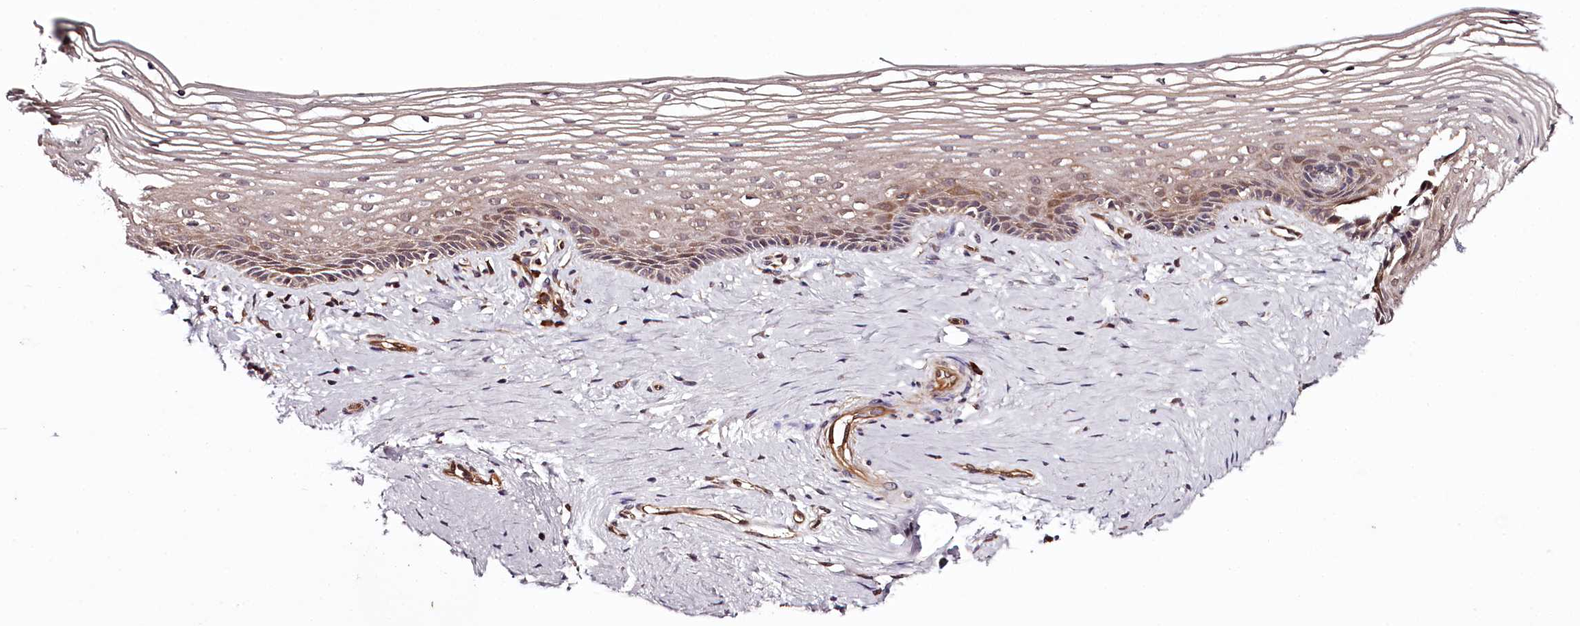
{"staining": {"intensity": "moderate", "quantity": "25%-75%", "location": "cytoplasmic/membranous"}, "tissue": "vagina", "cell_type": "Squamous epithelial cells", "image_type": "normal", "snomed": [{"axis": "morphology", "description": "Normal tissue, NOS"}, {"axis": "topography", "description": "Vagina"}], "caption": "The immunohistochemical stain labels moderate cytoplasmic/membranous positivity in squamous epithelial cells of benign vagina.", "gene": "TARS1", "patient": {"sex": "female", "age": 46}}